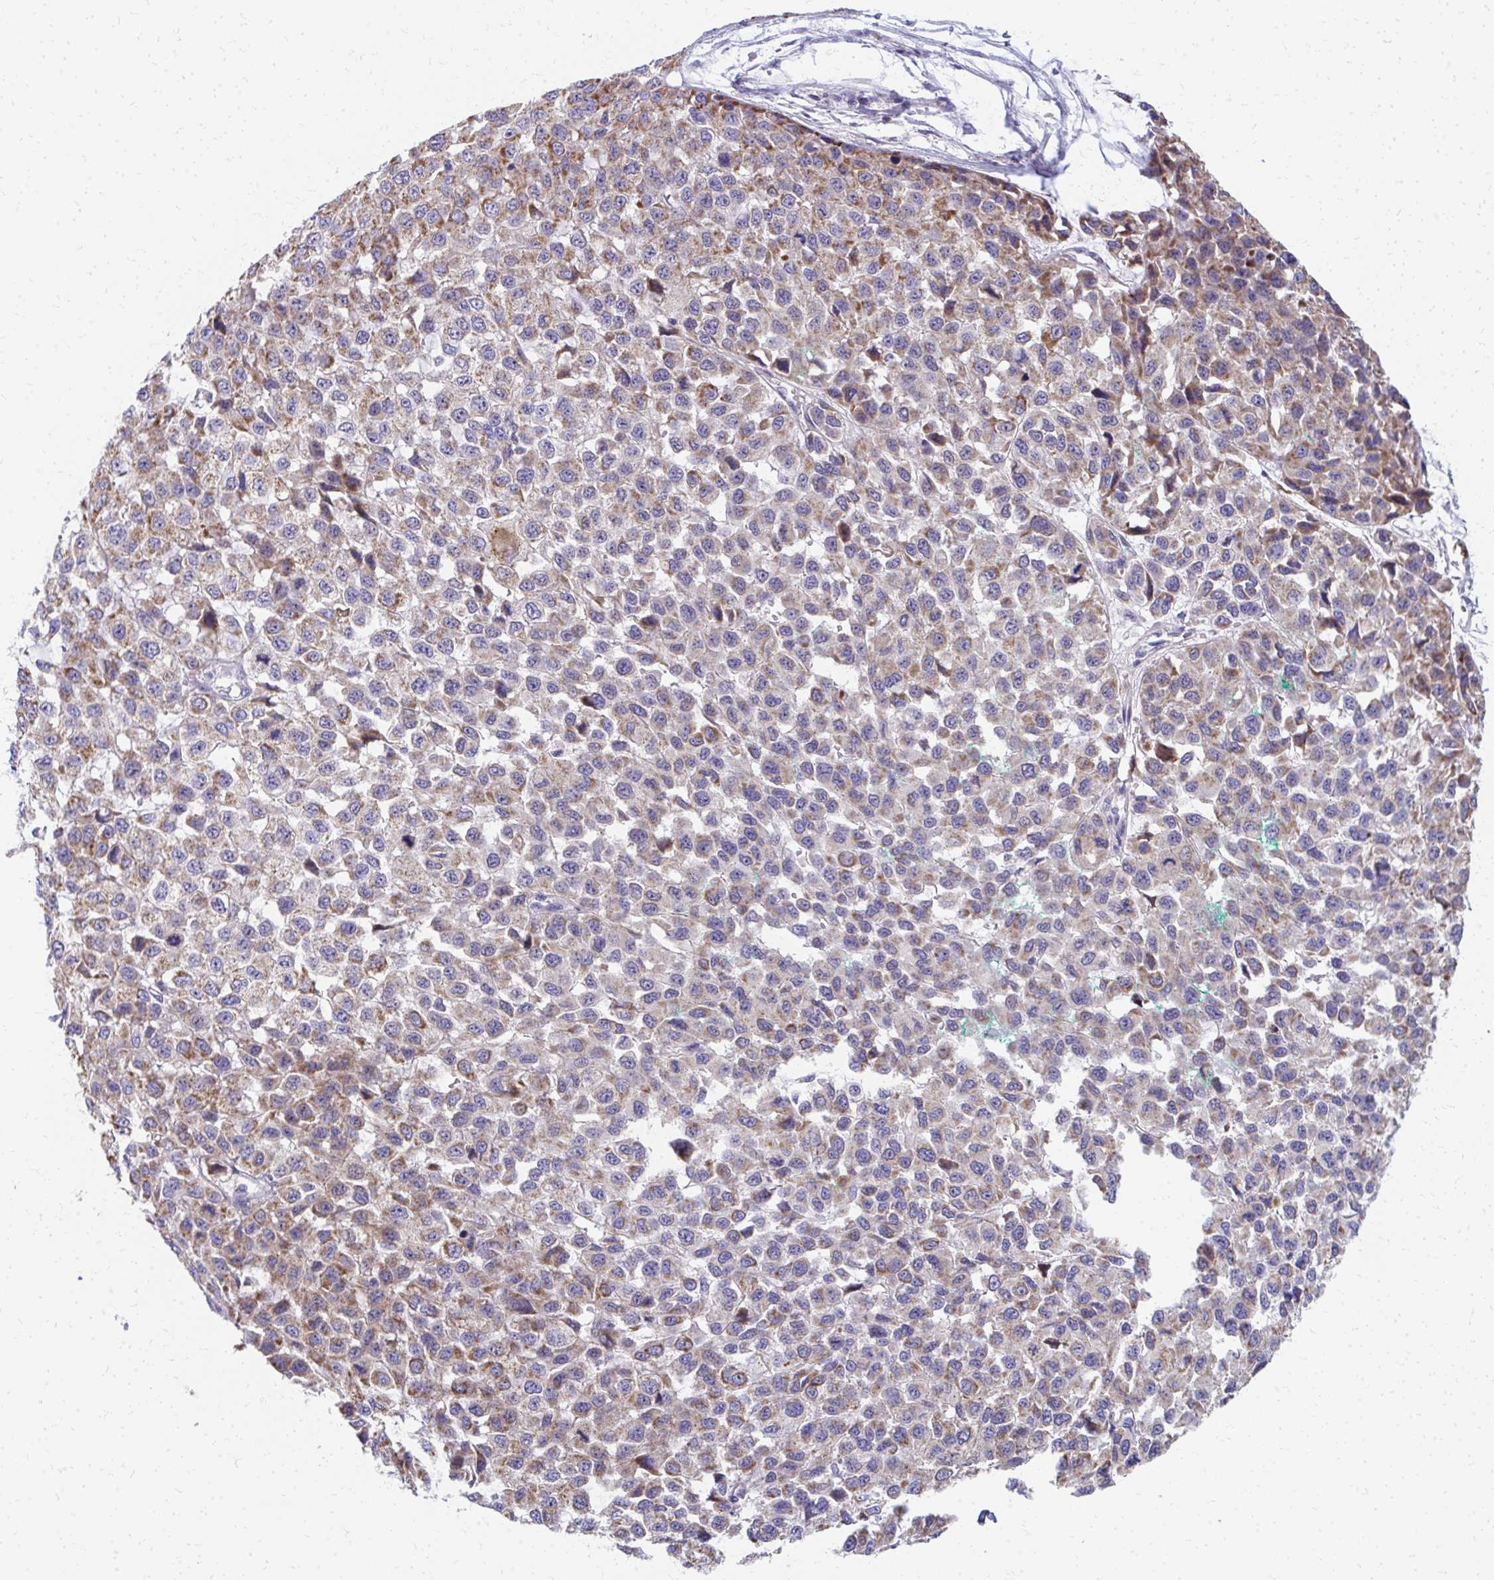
{"staining": {"intensity": "moderate", "quantity": "25%-75%", "location": "cytoplasmic/membranous"}, "tissue": "melanoma", "cell_type": "Tumor cells", "image_type": "cancer", "snomed": [{"axis": "morphology", "description": "Malignant melanoma, NOS"}, {"axis": "topography", "description": "Skin"}], "caption": "A brown stain shows moderate cytoplasmic/membranous positivity of a protein in melanoma tumor cells. The staining was performed using DAB, with brown indicating positive protein expression. Nuclei are stained blue with hematoxylin.", "gene": "IL37", "patient": {"sex": "male", "age": 62}}